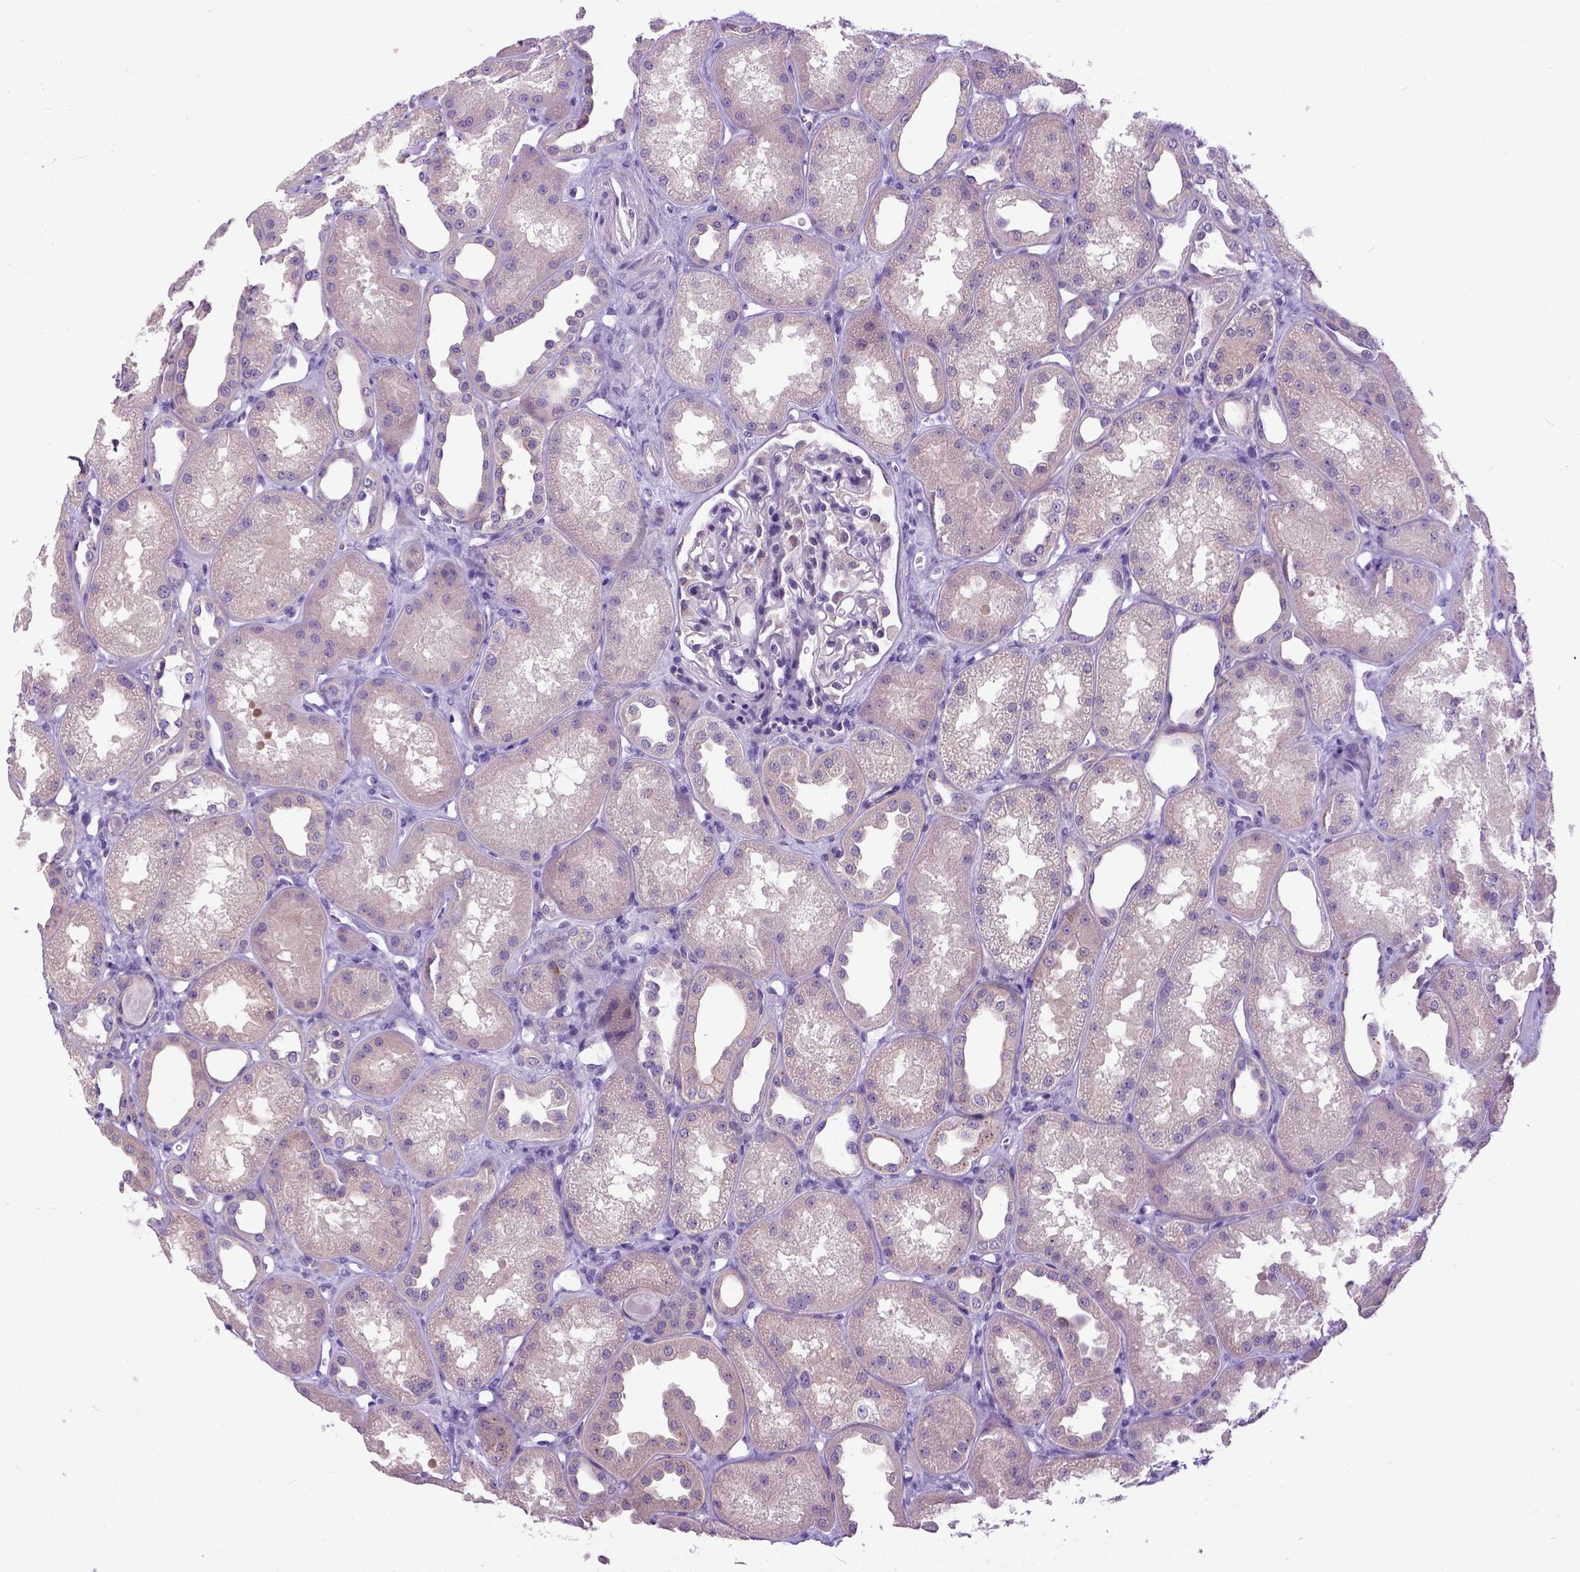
{"staining": {"intensity": "weak", "quantity": "<25%", "location": "cytoplasmic/membranous"}, "tissue": "kidney", "cell_type": "Cells in glomeruli", "image_type": "normal", "snomed": [{"axis": "morphology", "description": "Normal tissue, NOS"}, {"axis": "topography", "description": "Kidney"}], "caption": "This is an immunohistochemistry (IHC) histopathology image of normal kidney. There is no staining in cells in glomeruli.", "gene": "NEK5", "patient": {"sex": "male", "age": 61}}